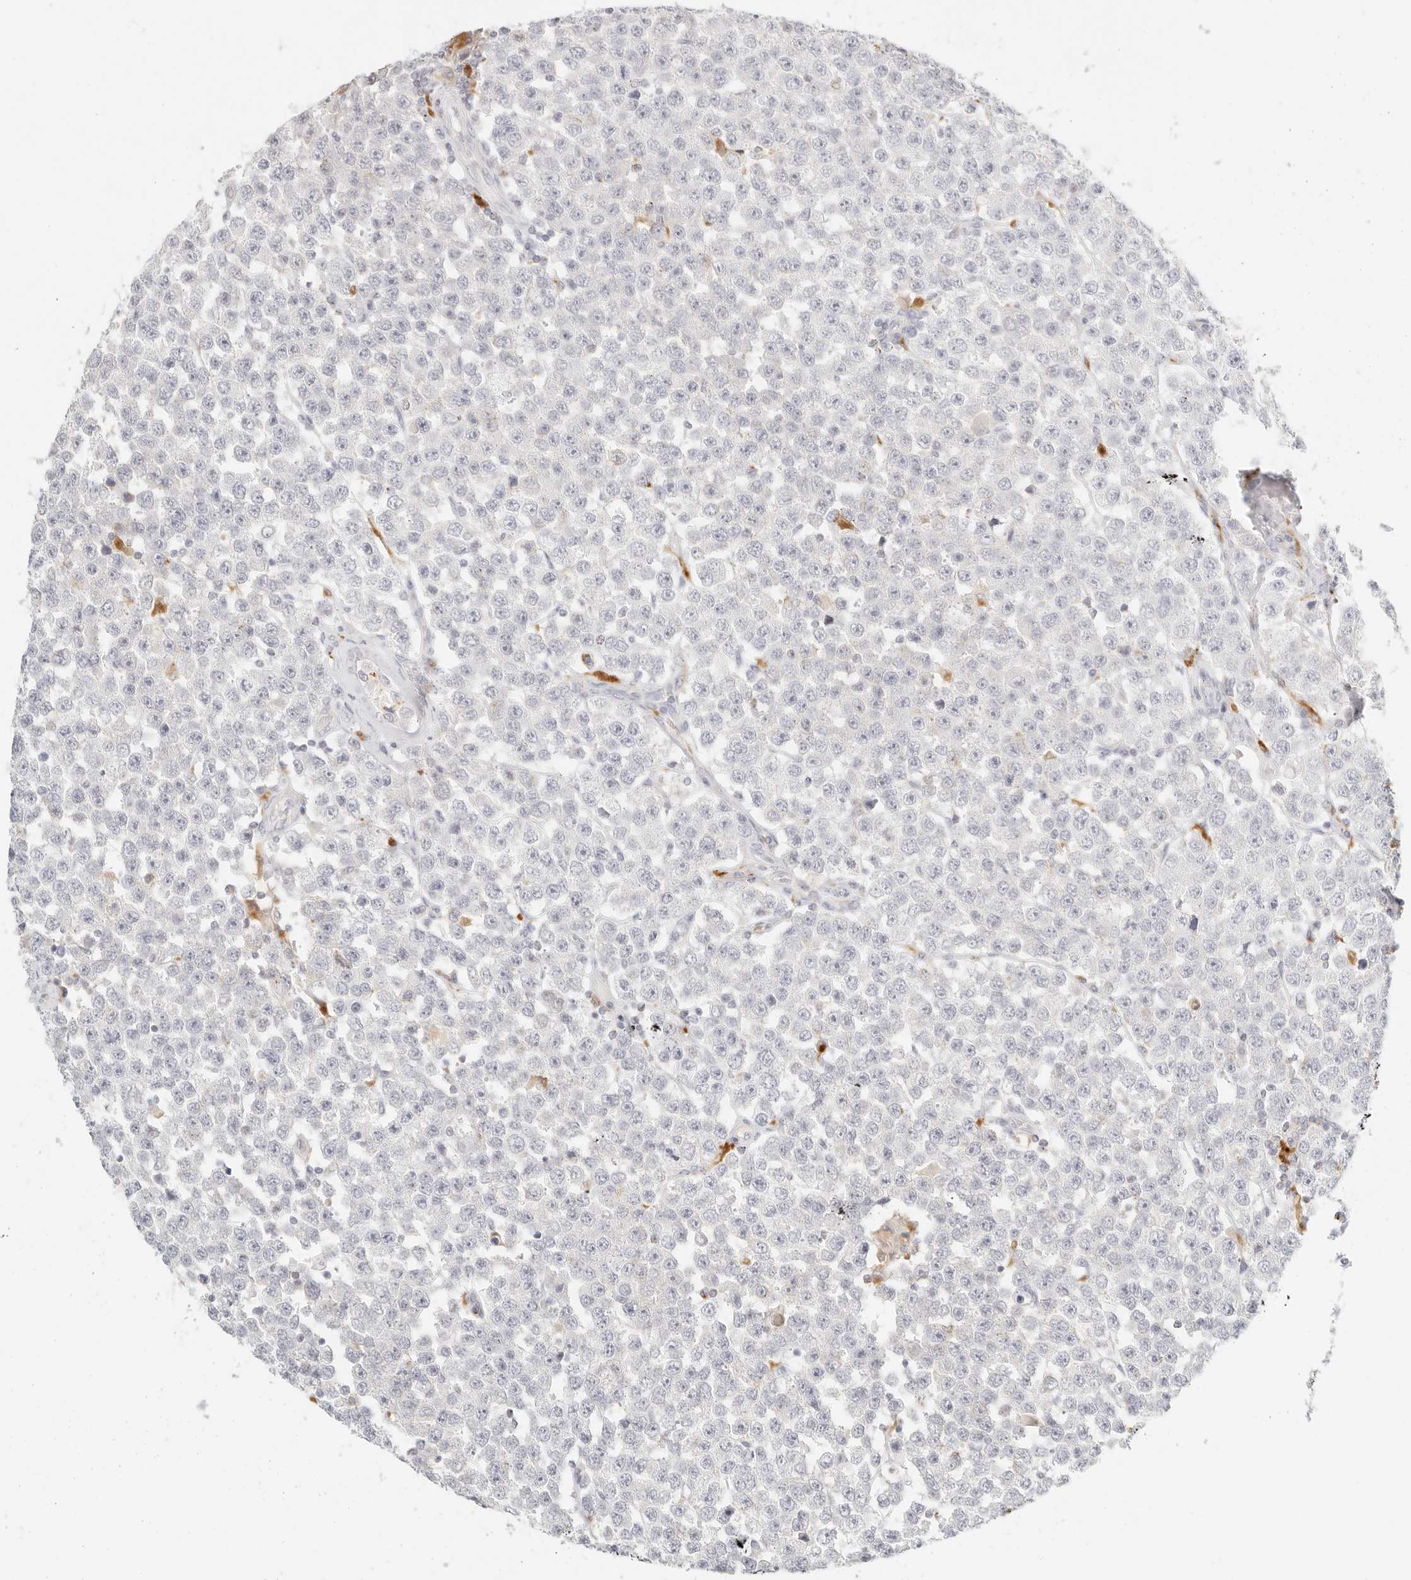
{"staining": {"intensity": "negative", "quantity": "none", "location": "none"}, "tissue": "testis cancer", "cell_type": "Tumor cells", "image_type": "cancer", "snomed": [{"axis": "morphology", "description": "Seminoma, NOS"}, {"axis": "topography", "description": "Testis"}], "caption": "This is an immunohistochemistry image of seminoma (testis). There is no positivity in tumor cells.", "gene": "RNASET2", "patient": {"sex": "male", "age": 28}}